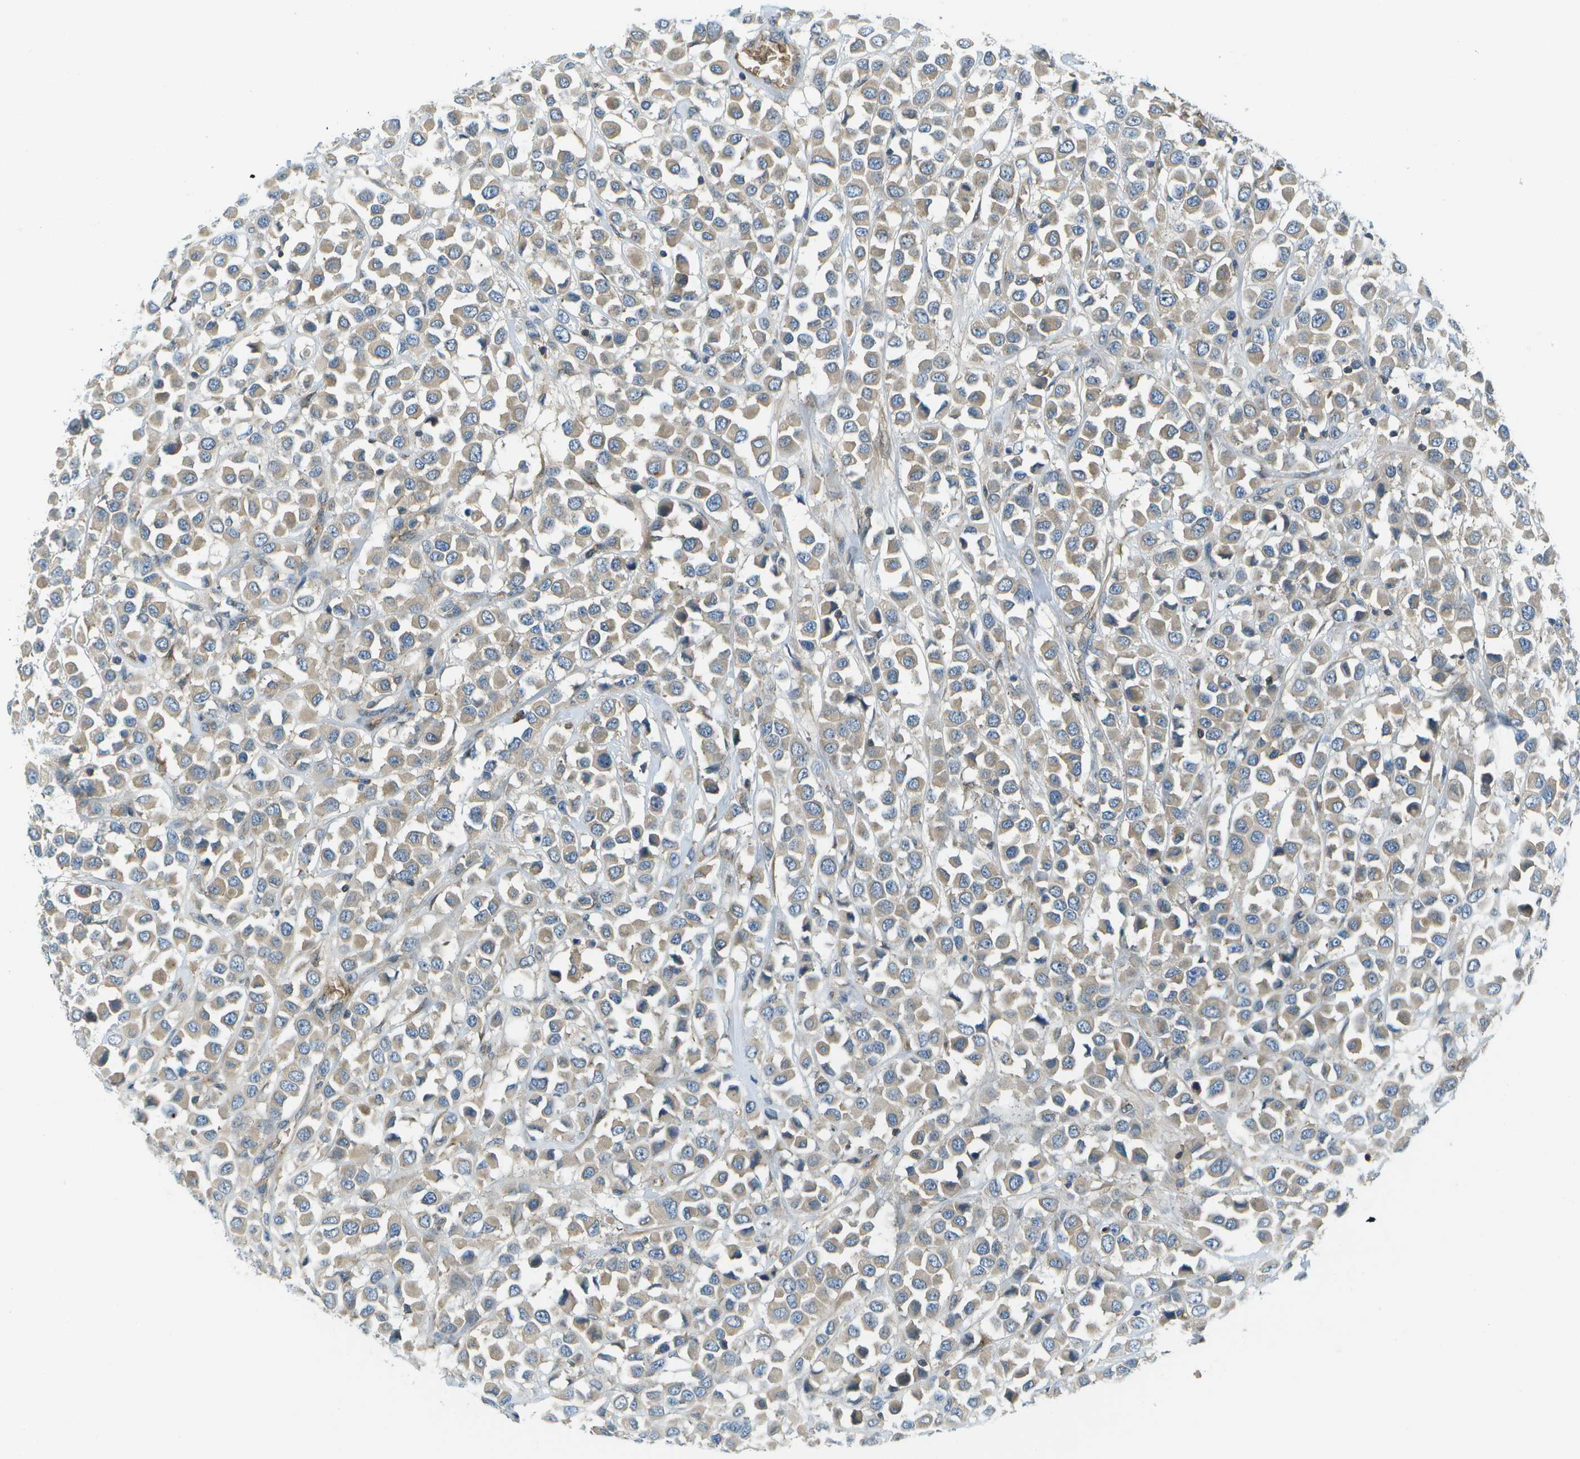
{"staining": {"intensity": "weak", "quantity": ">75%", "location": "cytoplasmic/membranous"}, "tissue": "breast cancer", "cell_type": "Tumor cells", "image_type": "cancer", "snomed": [{"axis": "morphology", "description": "Duct carcinoma"}, {"axis": "topography", "description": "Breast"}], "caption": "Human breast cancer stained for a protein (brown) demonstrates weak cytoplasmic/membranous positive positivity in about >75% of tumor cells.", "gene": "CTIF", "patient": {"sex": "female", "age": 61}}